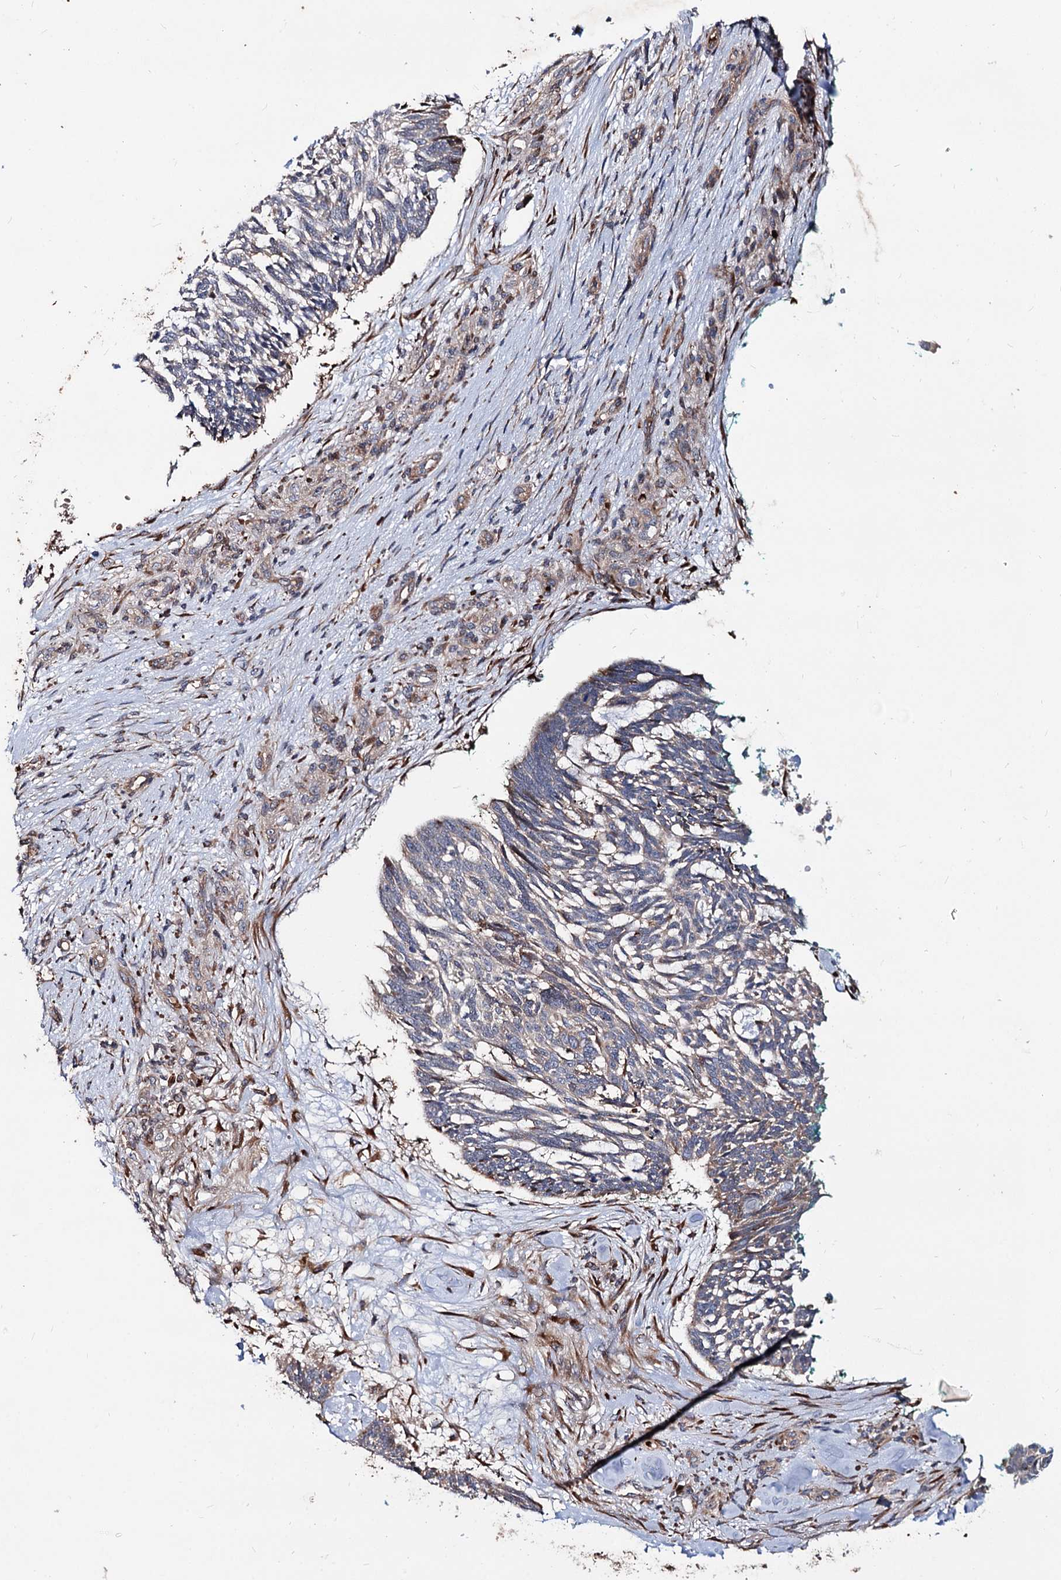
{"staining": {"intensity": "weak", "quantity": "<25%", "location": "cytoplasmic/membranous"}, "tissue": "skin cancer", "cell_type": "Tumor cells", "image_type": "cancer", "snomed": [{"axis": "morphology", "description": "Basal cell carcinoma"}, {"axis": "topography", "description": "Skin"}], "caption": "Tumor cells show no significant expression in skin cancer. Nuclei are stained in blue.", "gene": "PTDSS2", "patient": {"sex": "male", "age": 88}}